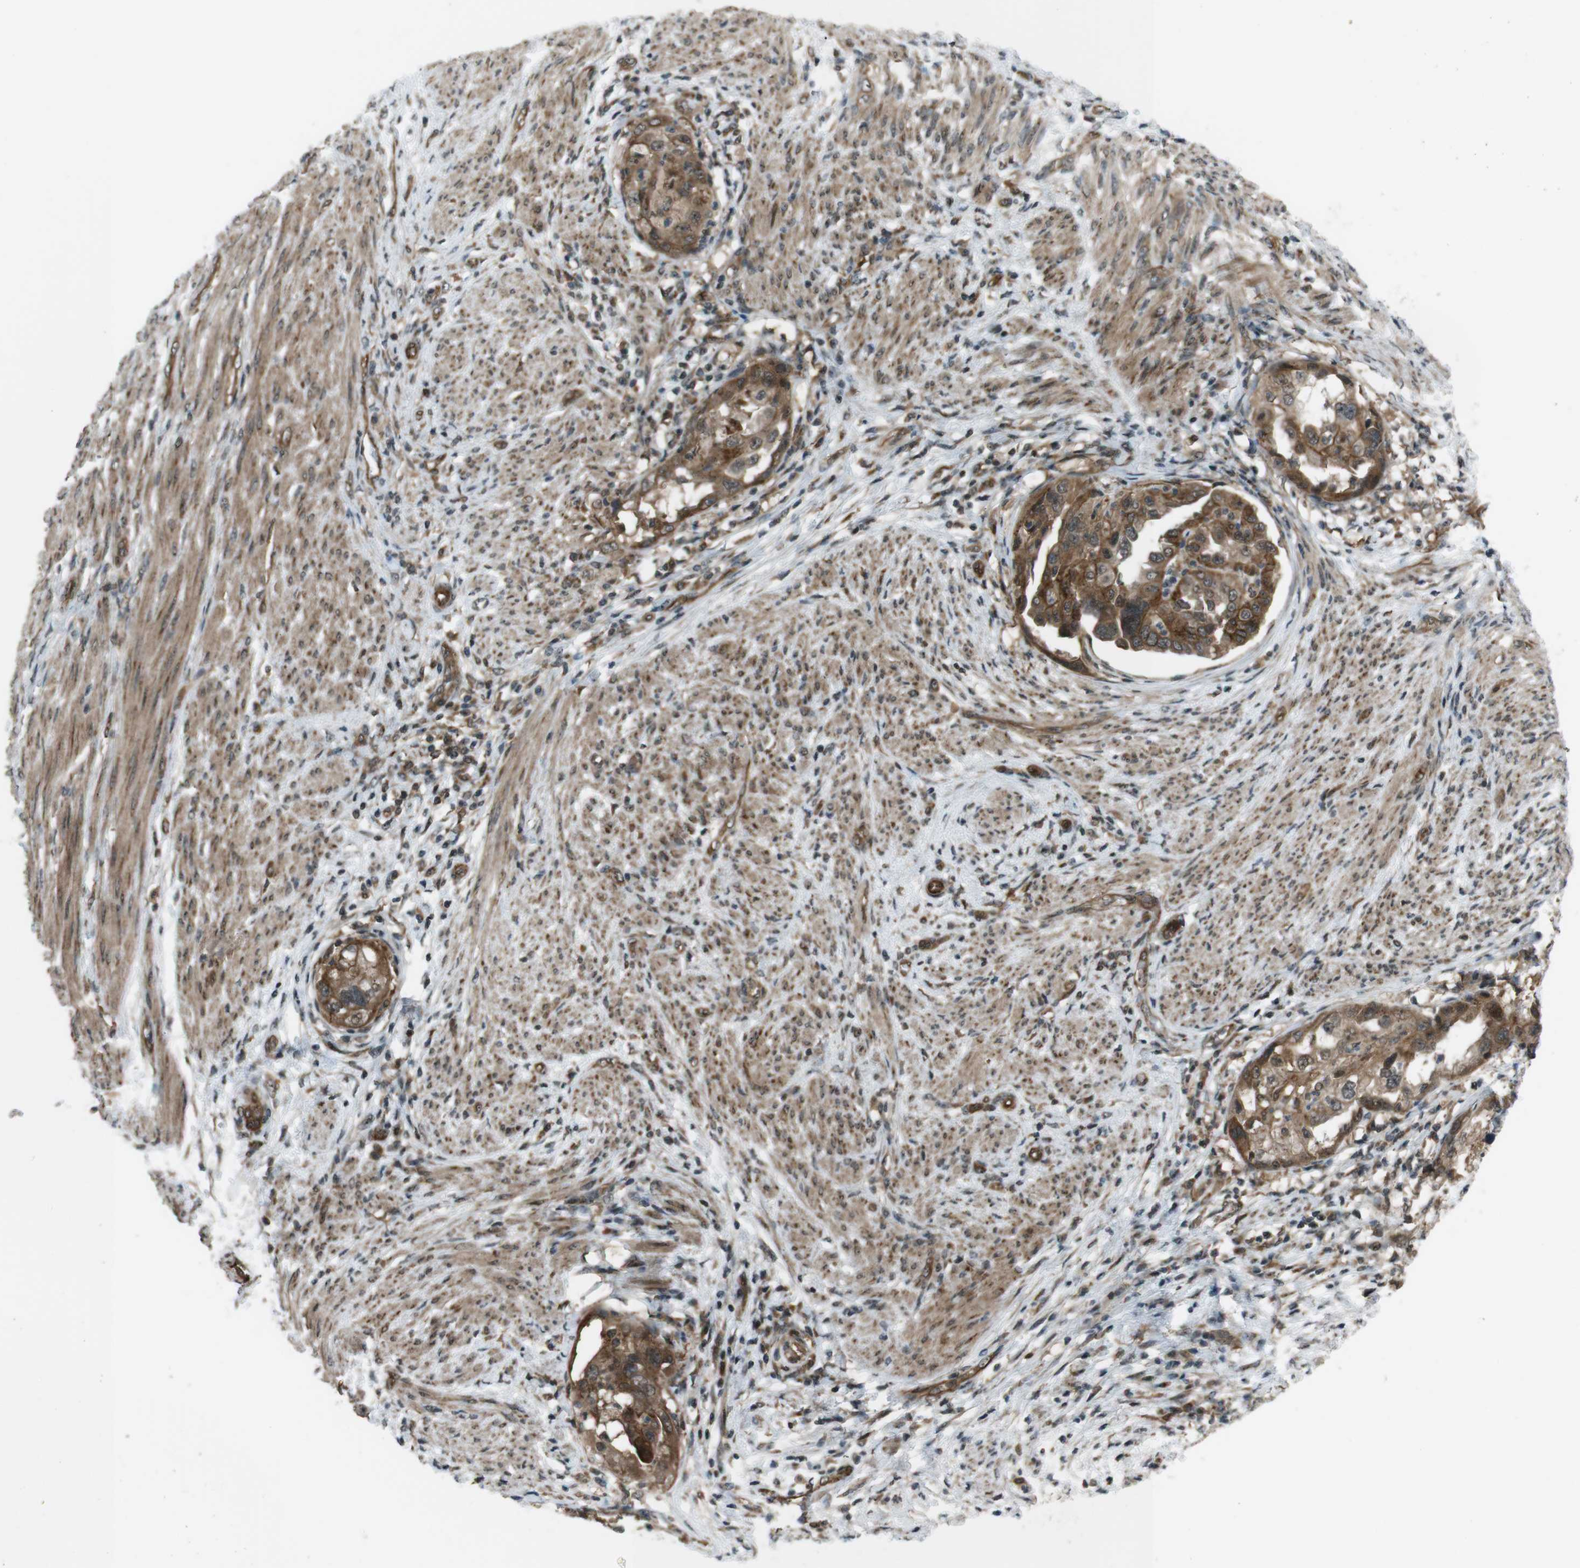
{"staining": {"intensity": "moderate", "quantity": ">75%", "location": "cytoplasmic/membranous,nuclear"}, "tissue": "endometrial cancer", "cell_type": "Tumor cells", "image_type": "cancer", "snomed": [{"axis": "morphology", "description": "Adenocarcinoma, NOS"}, {"axis": "topography", "description": "Endometrium"}], "caption": "Protein analysis of endometrial cancer tissue reveals moderate cytoplasmic/membranous and nuclear positivity in approximately >75% of tumor cells.", "gene": "TIAM2", "patient": {"sex": "female", "age": 85}}